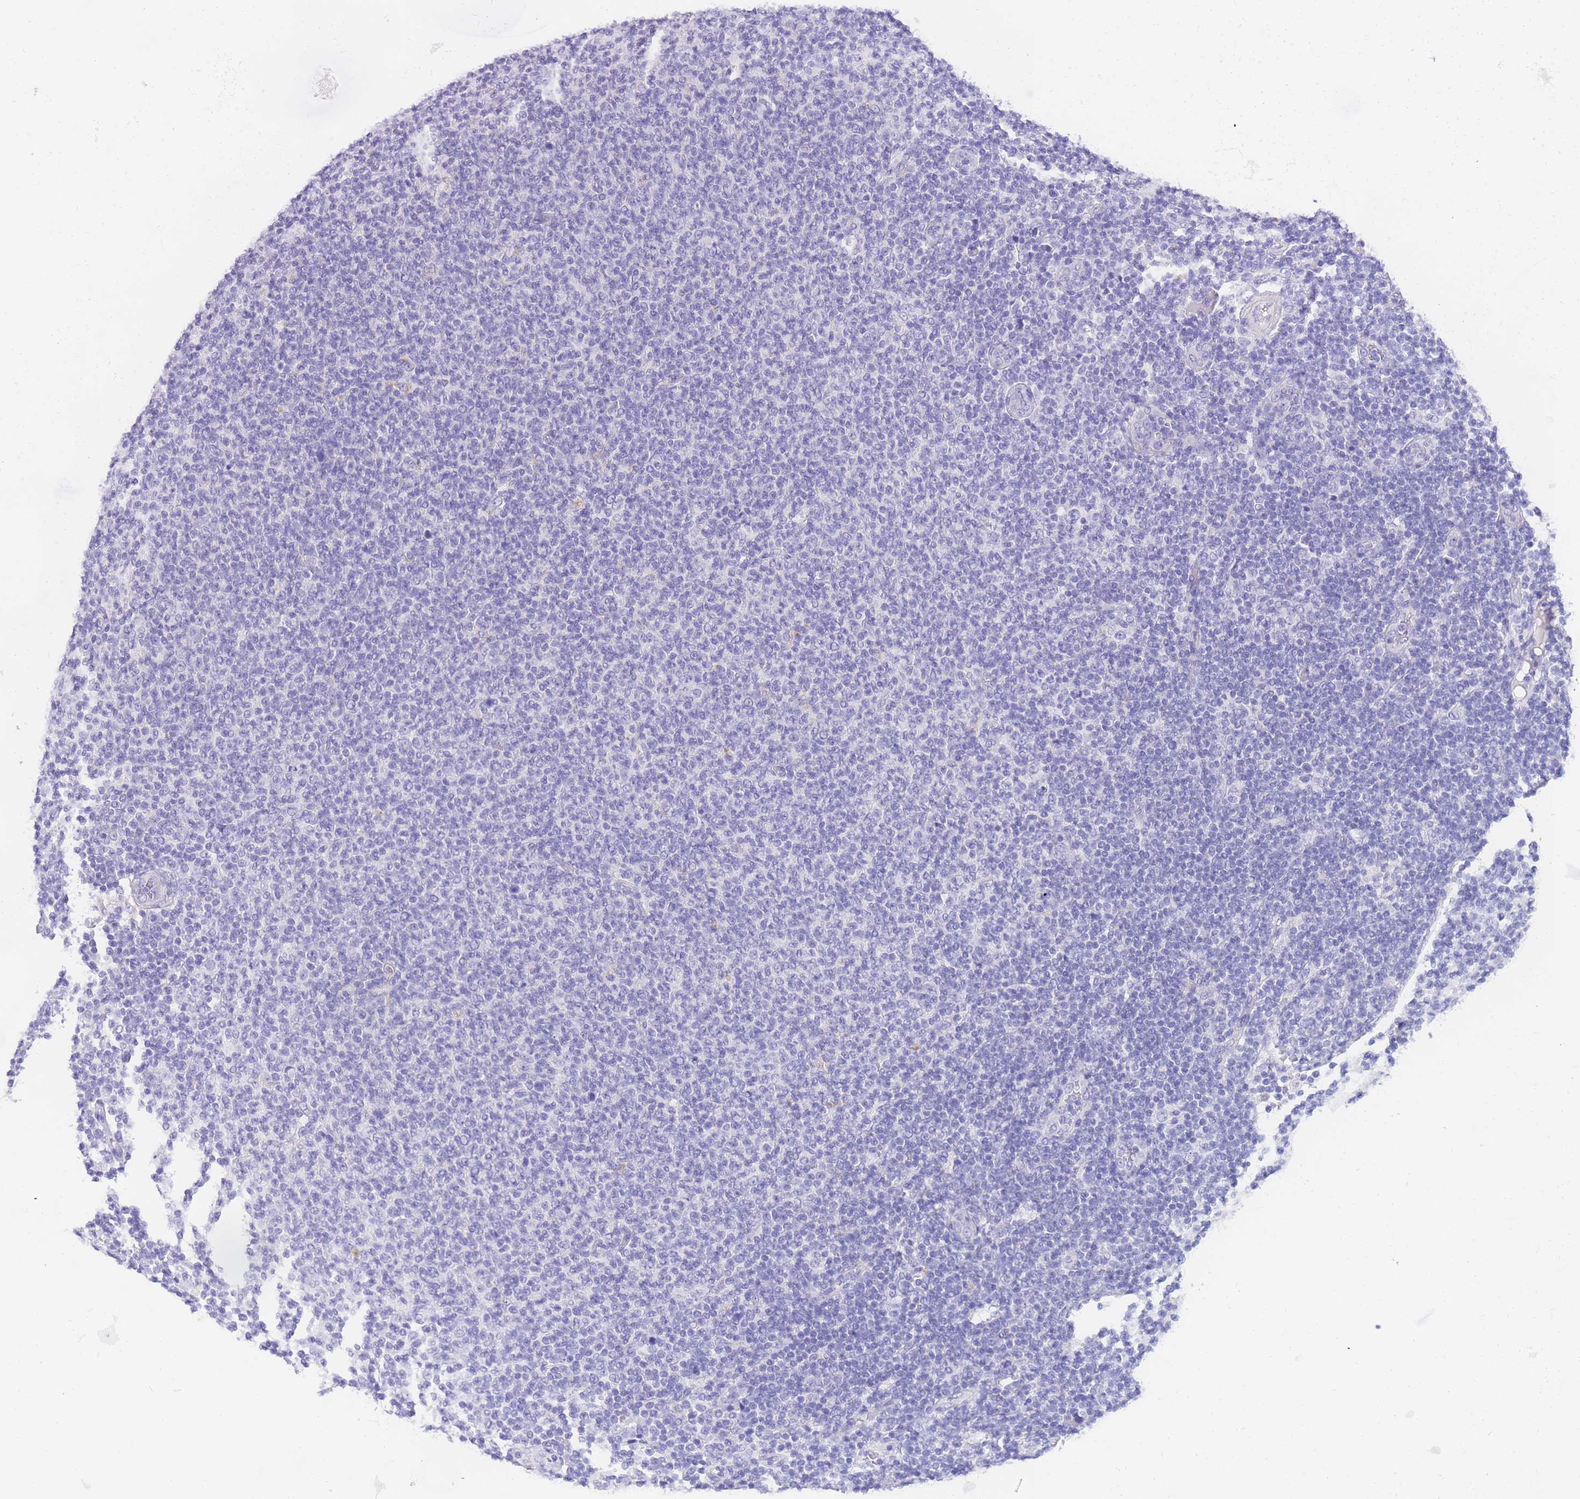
{"staining": {"intensity": "negative", "quantity": "none", "location": "none"}, "tissue": "lymphoma", "cell_type": "Tumor cells", "image_type": "cancer", "snomed": [{"axis": "morphology", "description": "Malignant lymphoma, non-Hodgkin's type, Low grade"}, {"axis": "topography", "description": "Lymph node"}], "caption": "Micrograph shows no protein positivity in tumor cells of lymphoma tissue. Brightfield microscopy of immunohistochemistry (IHC) stained with DAB (brown) and hematoxylin (blue), captured at high magnification.", "gene": "EPN2", "patient": {"sex": "male", "age": 66}}